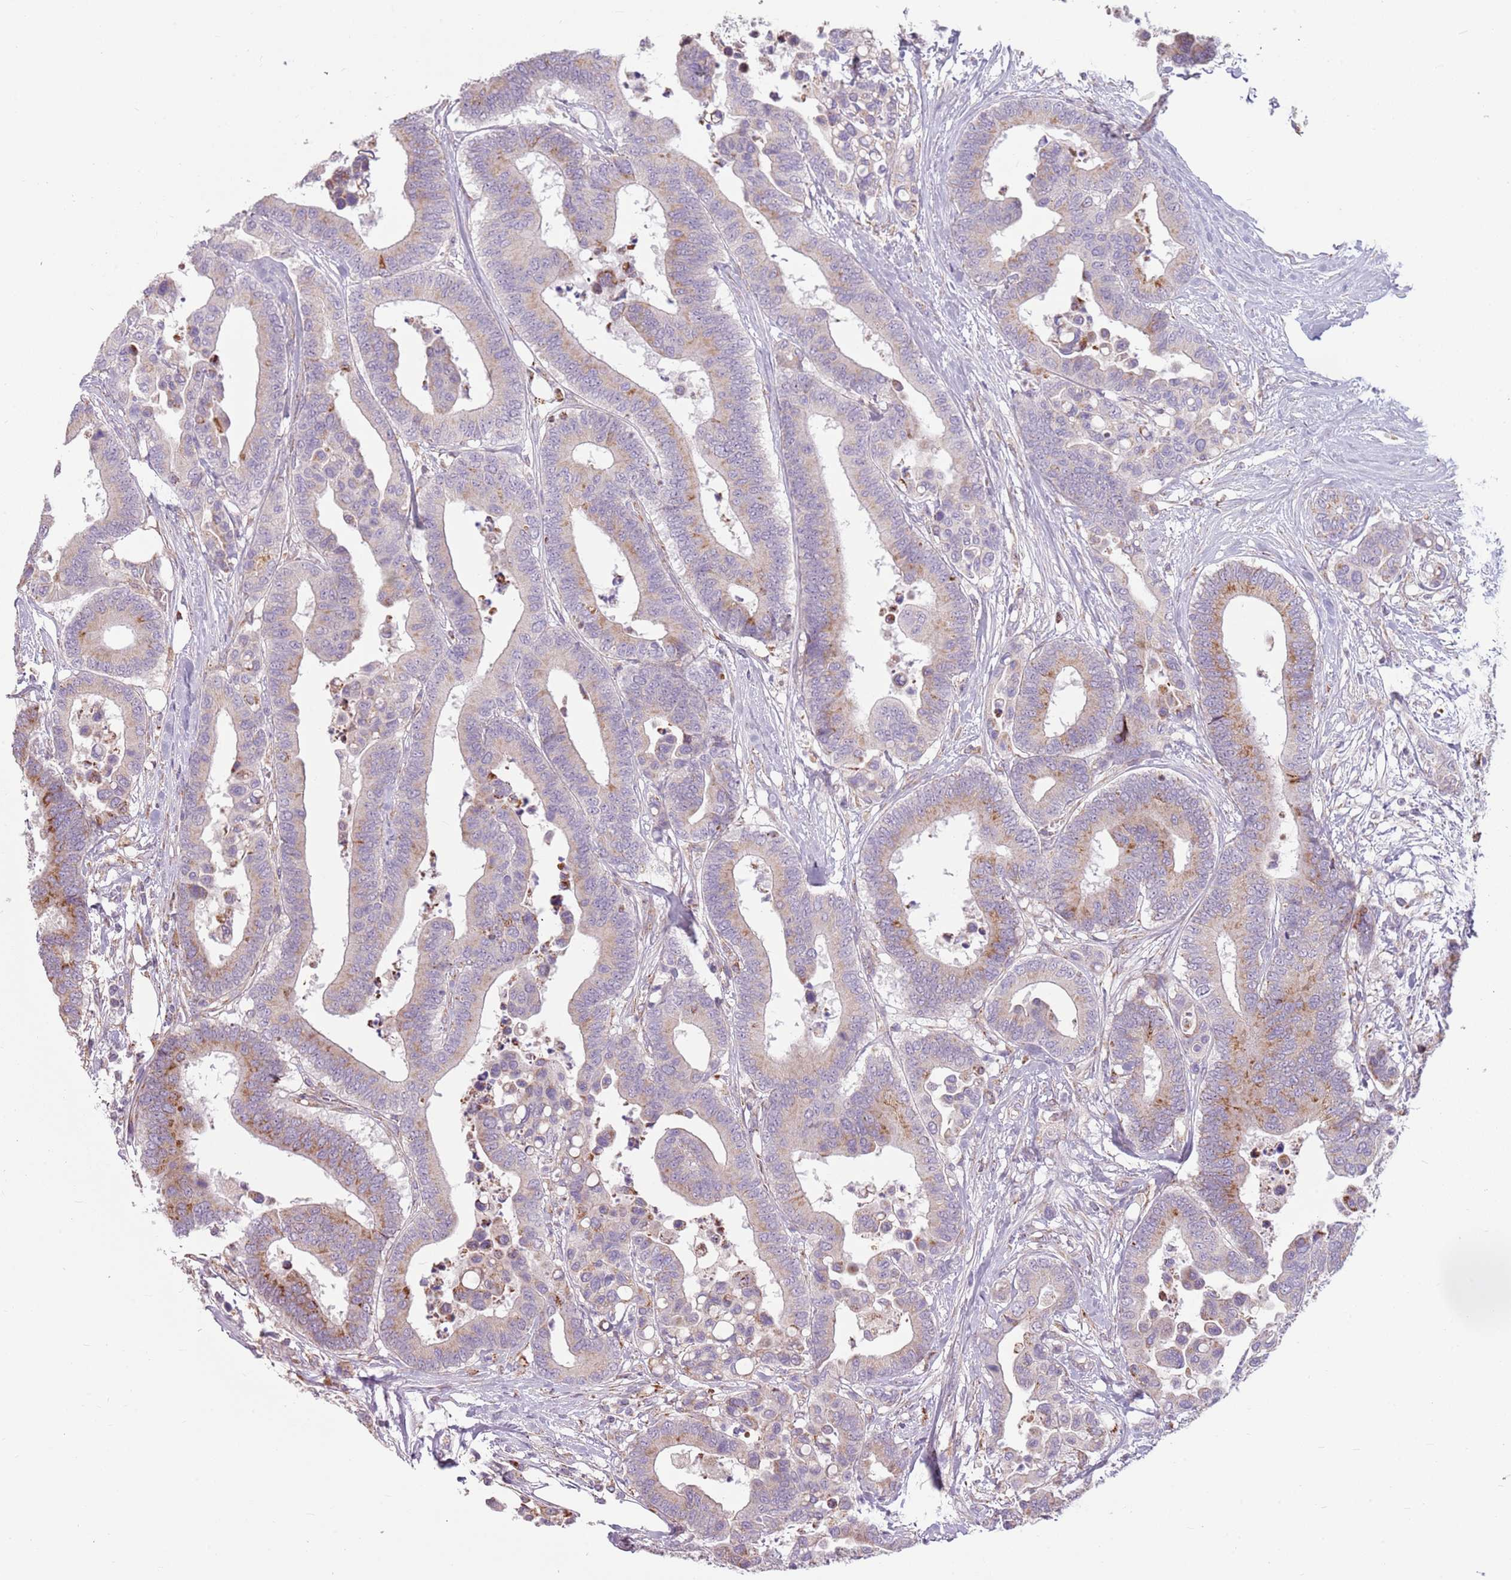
{"staining": {"intensity": "moderate", "quantity": "25%-75%", "location": "cytoplasmic/membranous"}, "tissue": "colorectal cancer", "cell_type": "Tumor cells", "image_type": "cancer", "snomed": [{"axis": "morphology", "description": "Adenocarcinoma, NOS"}, {"axis": "topography", "description": "Colon"}], "caption": "Colorectal adenocarcinoma stained with a brown dye reveals moderate cytoplasmic/membranous positive positivity in about 25%-75% of tumor cells.", "gene": "ZNF530", "patient": {"sex": "male", "age": 82}}